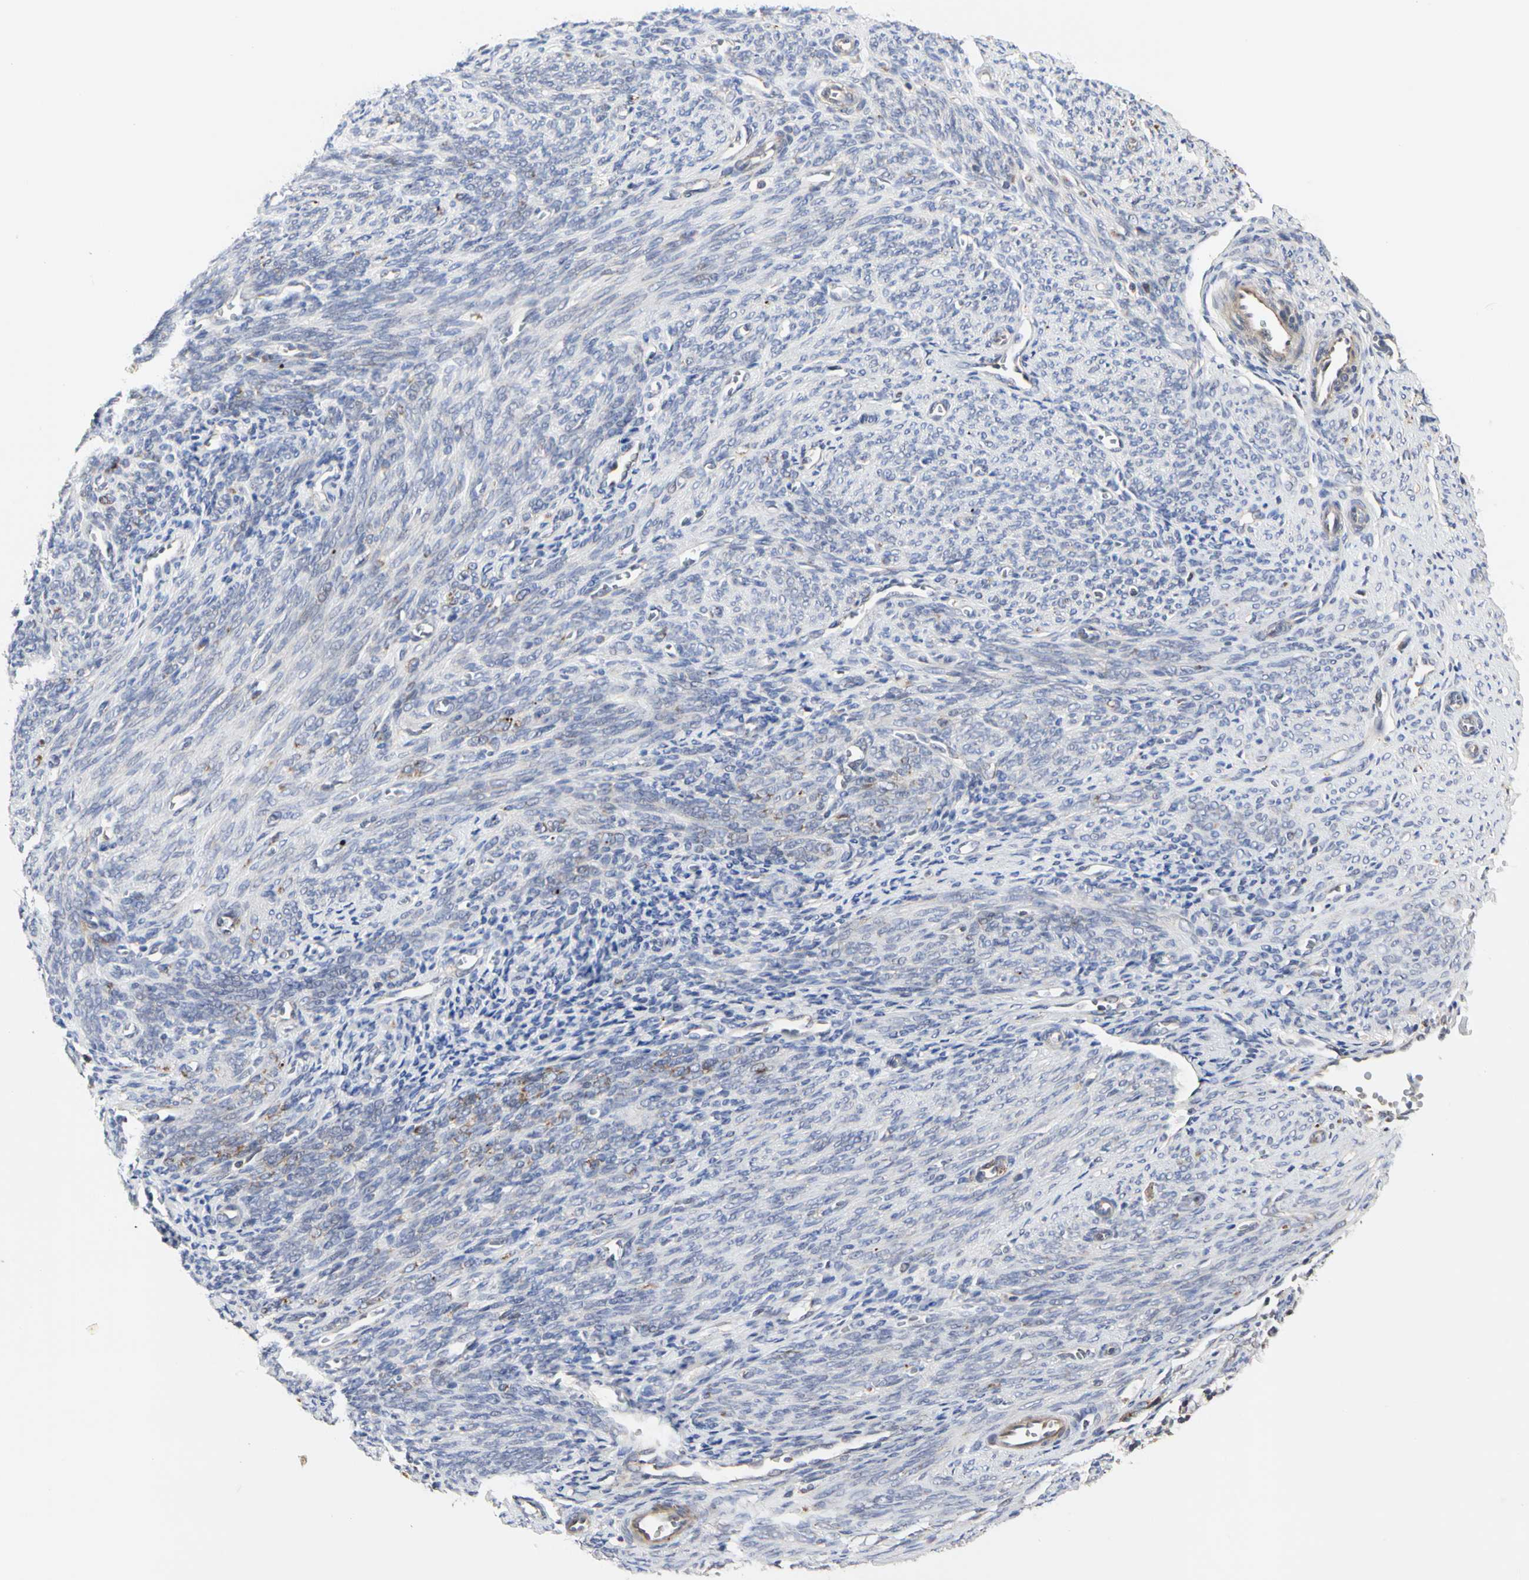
{"staining": {"intensity": "negative", "quantity": "none", "location": "none"}, "tissue": "endometrium", "cell_type": "Cells in endometrial stroma", "image_type": "normal", "snomed": [{"axis": "morphology", "description": "Normal tissue, NOS"}, {"axis": "topography", "description": "Uterus"}], "caption": "A micrograph of endometrium stained for a protein exhibits no brown staining in cells in endometrial stroma.", "gene": "TSKU", "patient": {"sex": "female", "age": 83}}